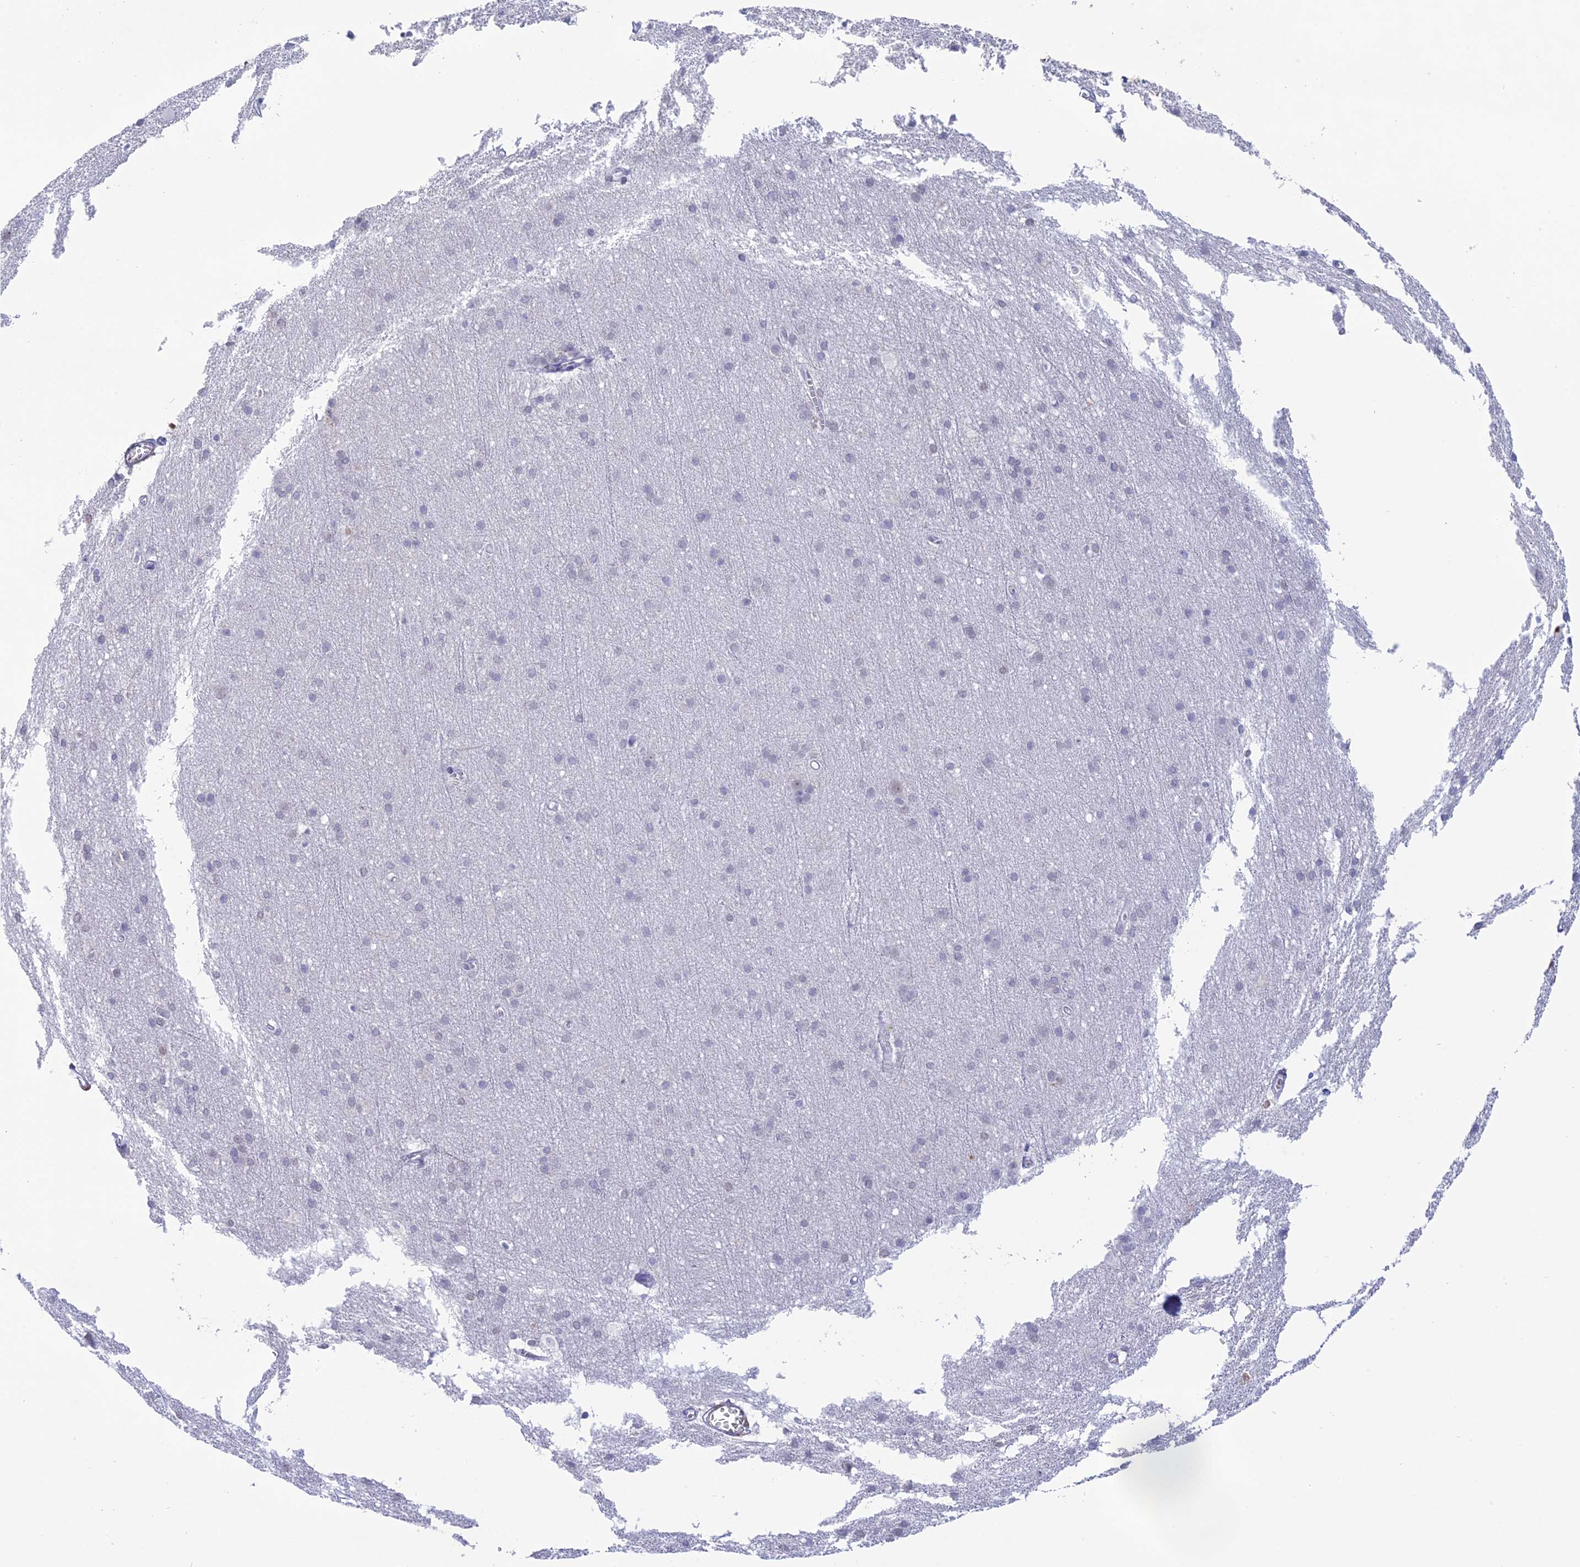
{"staining": {"intensity": "negative", "quantity": "none", "location": "none"}, "tissue": "cerebral cortex", "cell_type": "Endothelial cells", "image_type": "normal", "snomed": [{"axis": "morphology", "description": "Normal tissue, NOS"}, {"axis": "topography", "description": "Cerebral cortex"}], "caption": "IHC of unremarkable cerebral cortex reveals no staining in endothelial cells.", "gene": "PGBD4", "patient": {"sex": "male", "age": 54}}